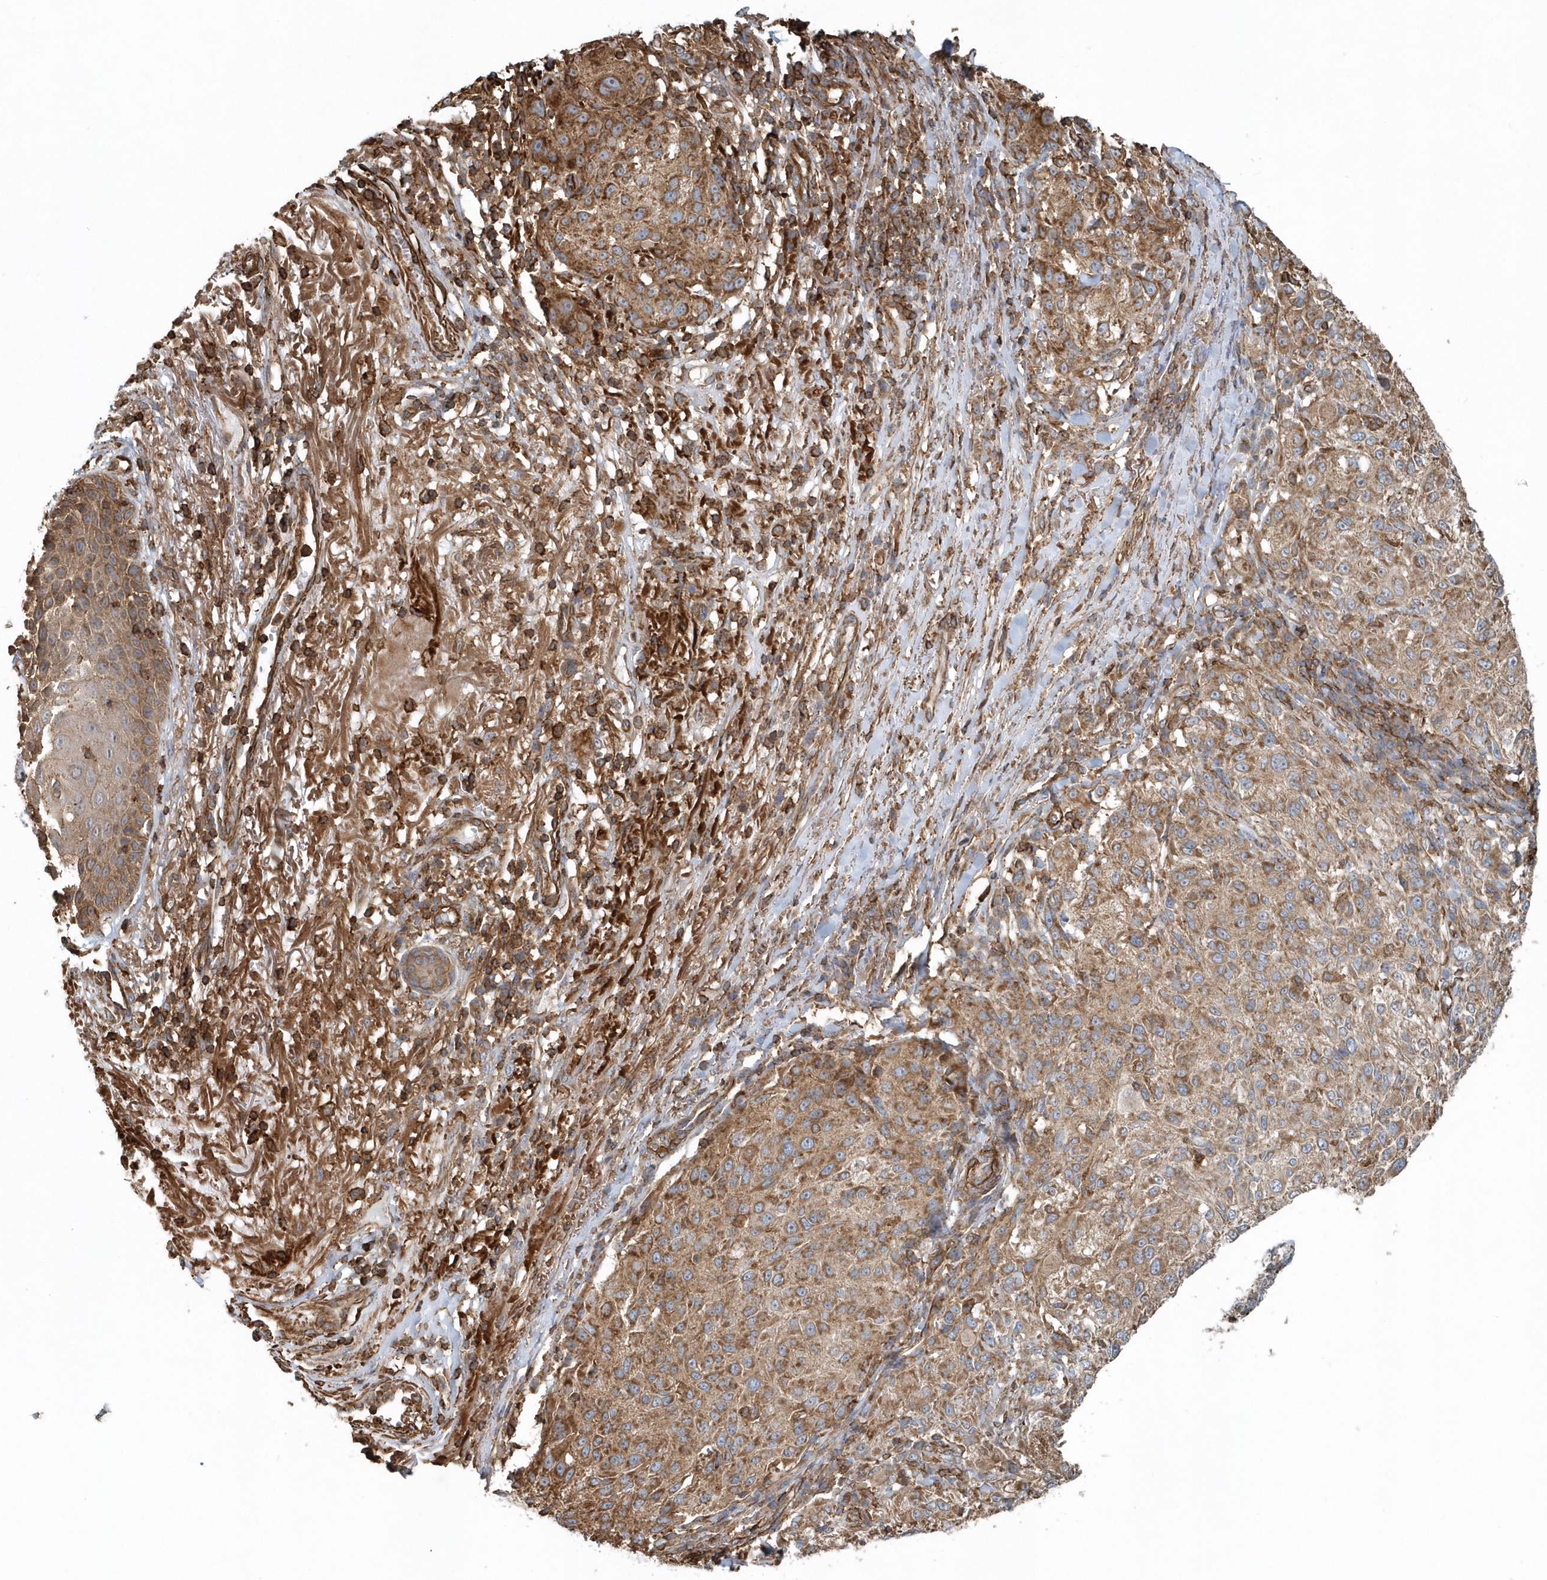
{"staining": {"intensity": "moderate", "quantity": ">75%", "location": "cytoplasmic/membranous"}, "tissue": "melanoma", "cell_type": "Tumor cells", "image_type": "cancer", "snomed": [{"axis": "morphology", "description": "Necrosis, NOS"}, {"axis": "morphology", "description": "Malignant melanoma, NOS"}, {"axis": "topography", "description": "Skin"}], "caption": "Malignant melanoma stained with IHC demonstrates moderate cytoplasmic/membranous positivity in approximately >75% of tumor cells.", "gene": "MMUT", "patient": {"sex": "female", "age": 87}}